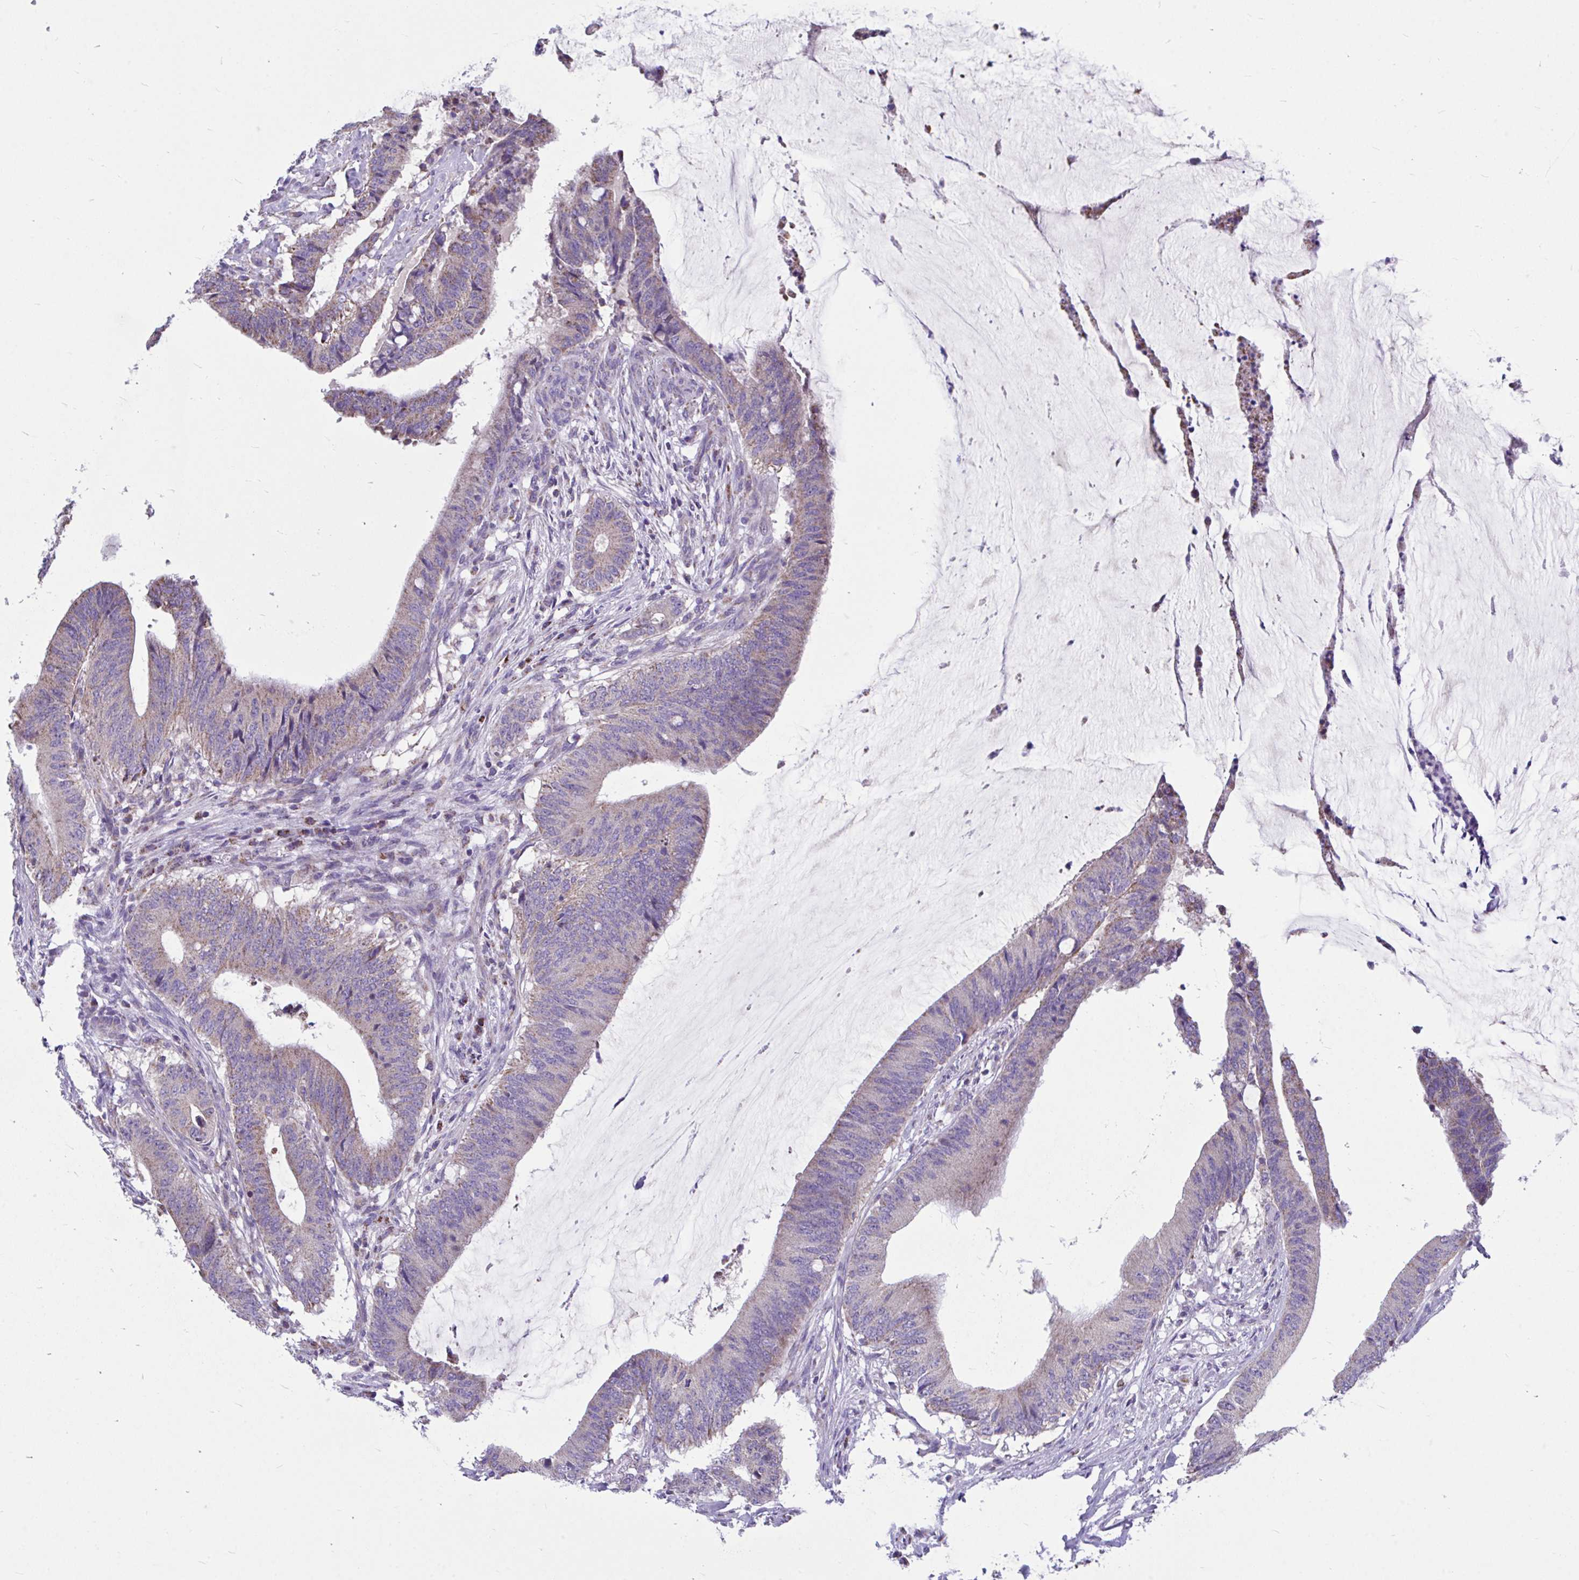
{"staining": {"intensity": "weak", "quantity": "25%-75%", "location": "cytoplasmic/membranous"}, "tissue": "colorectal cancer", "cell_type": "Tumor cells", "image_type": "cancer", "snomed": [{"axis": "morphology", "description": "Adenocarcinoma, NOS"}, {"axis": "topography", "description": "Colon"}], "caption": "DAB (3,3'-diaminobenzidine) immunohistochemical staining of colorectal adenocarcinoma demonstrates weak cytoplasmic/membranous protein staining in about 25%-75% of tumor cells. (Brightfield microscopy of DAB IHC at high magnification).", "gene": "OR13A1", "patient": {"sex": "female", "age": 43}}